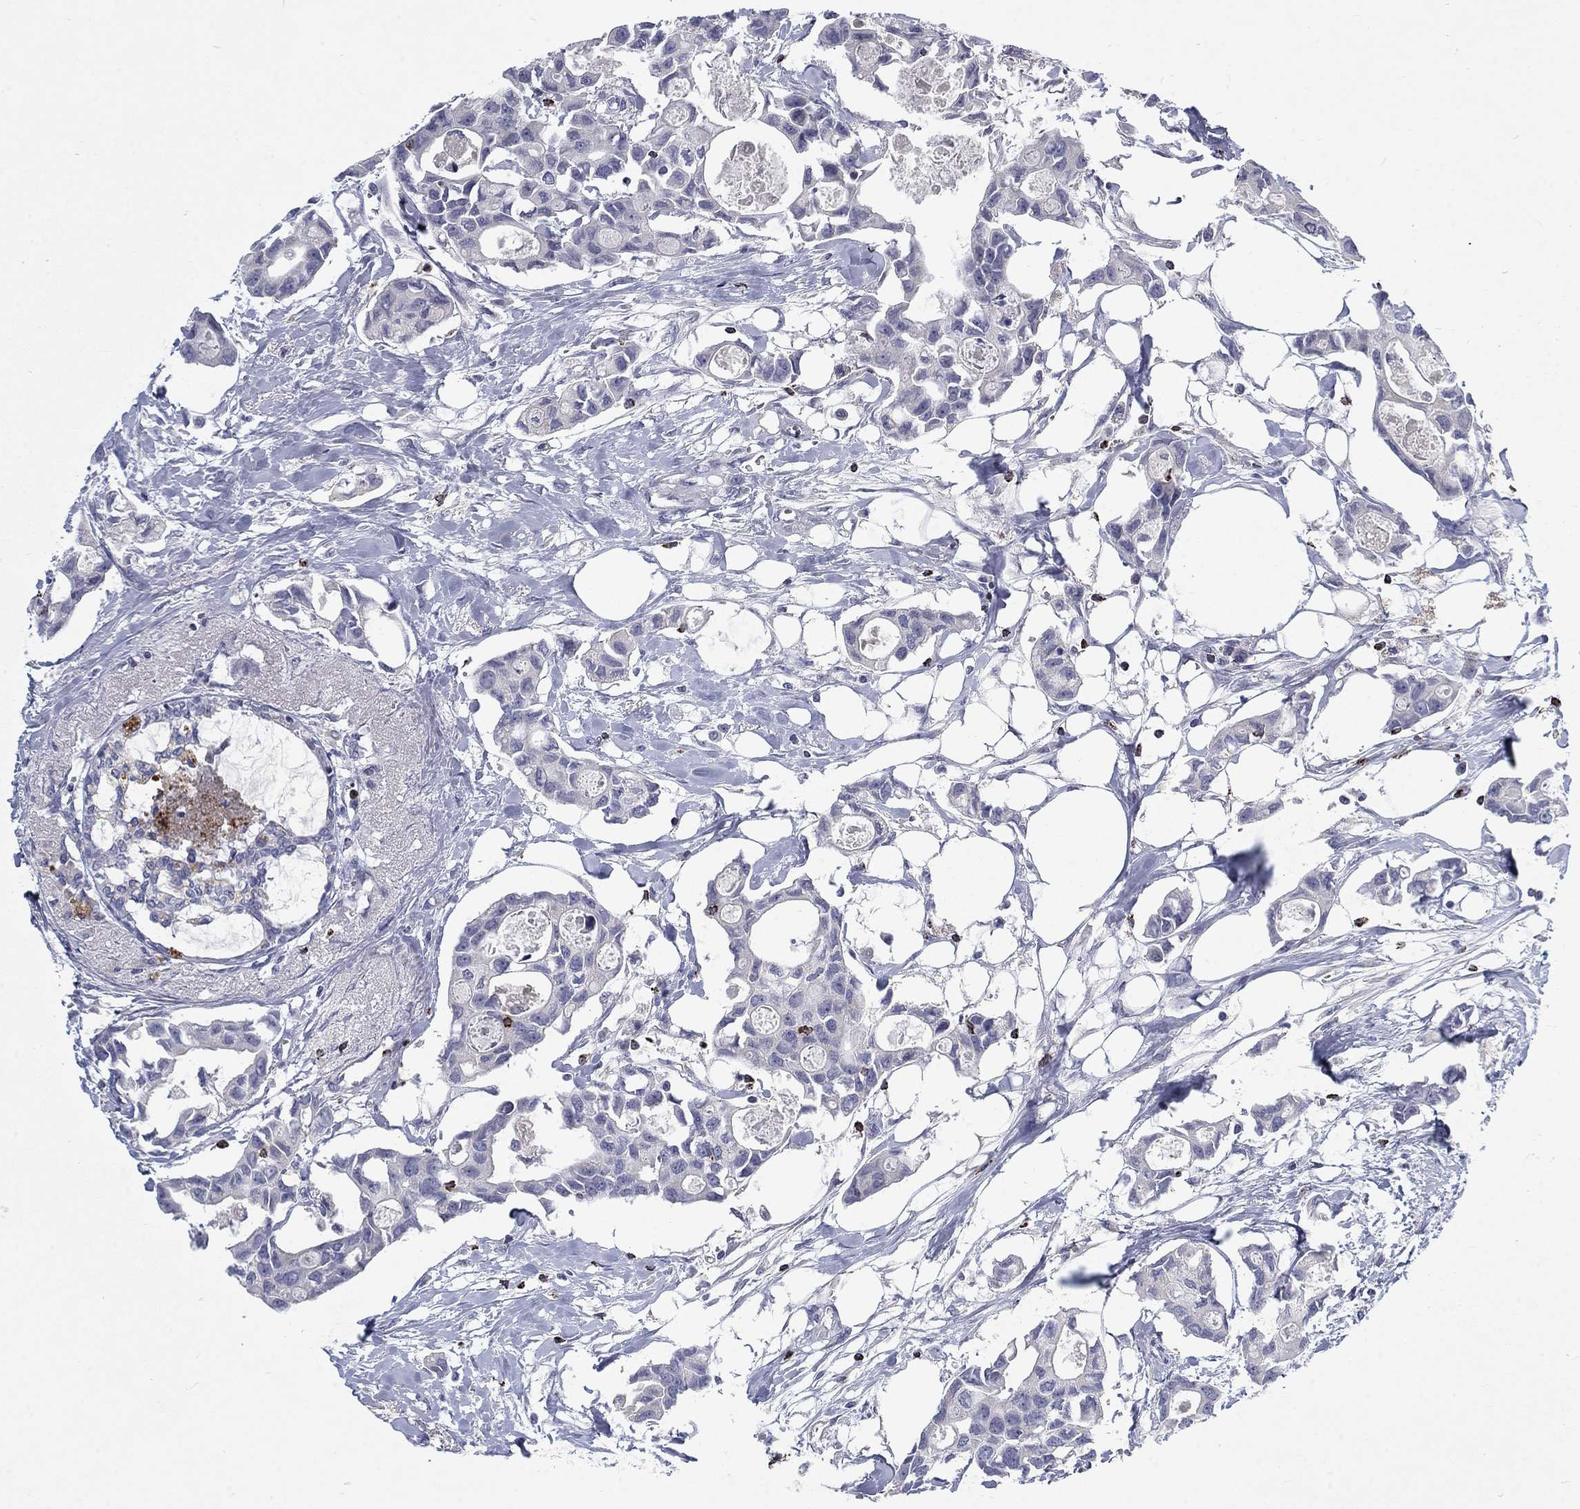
{"staining": {"intensity": "negative", "quantity": "none", "location": "none"}, "tissue": "breast cancer", "cell_type": "Tumor cells", "image_type": "cancer", "snomed": [{"axis": "morphology", "description": "Duct carcinoma"}, {"axis": "topography", "description": "Breast"}], "caption": "Immunohistochemistry of breast cancer (intraductal carcinoma) shows no staining in tumor cells.", "gene": "GZMA", "patient": {"sex": "female", "age": 83}}